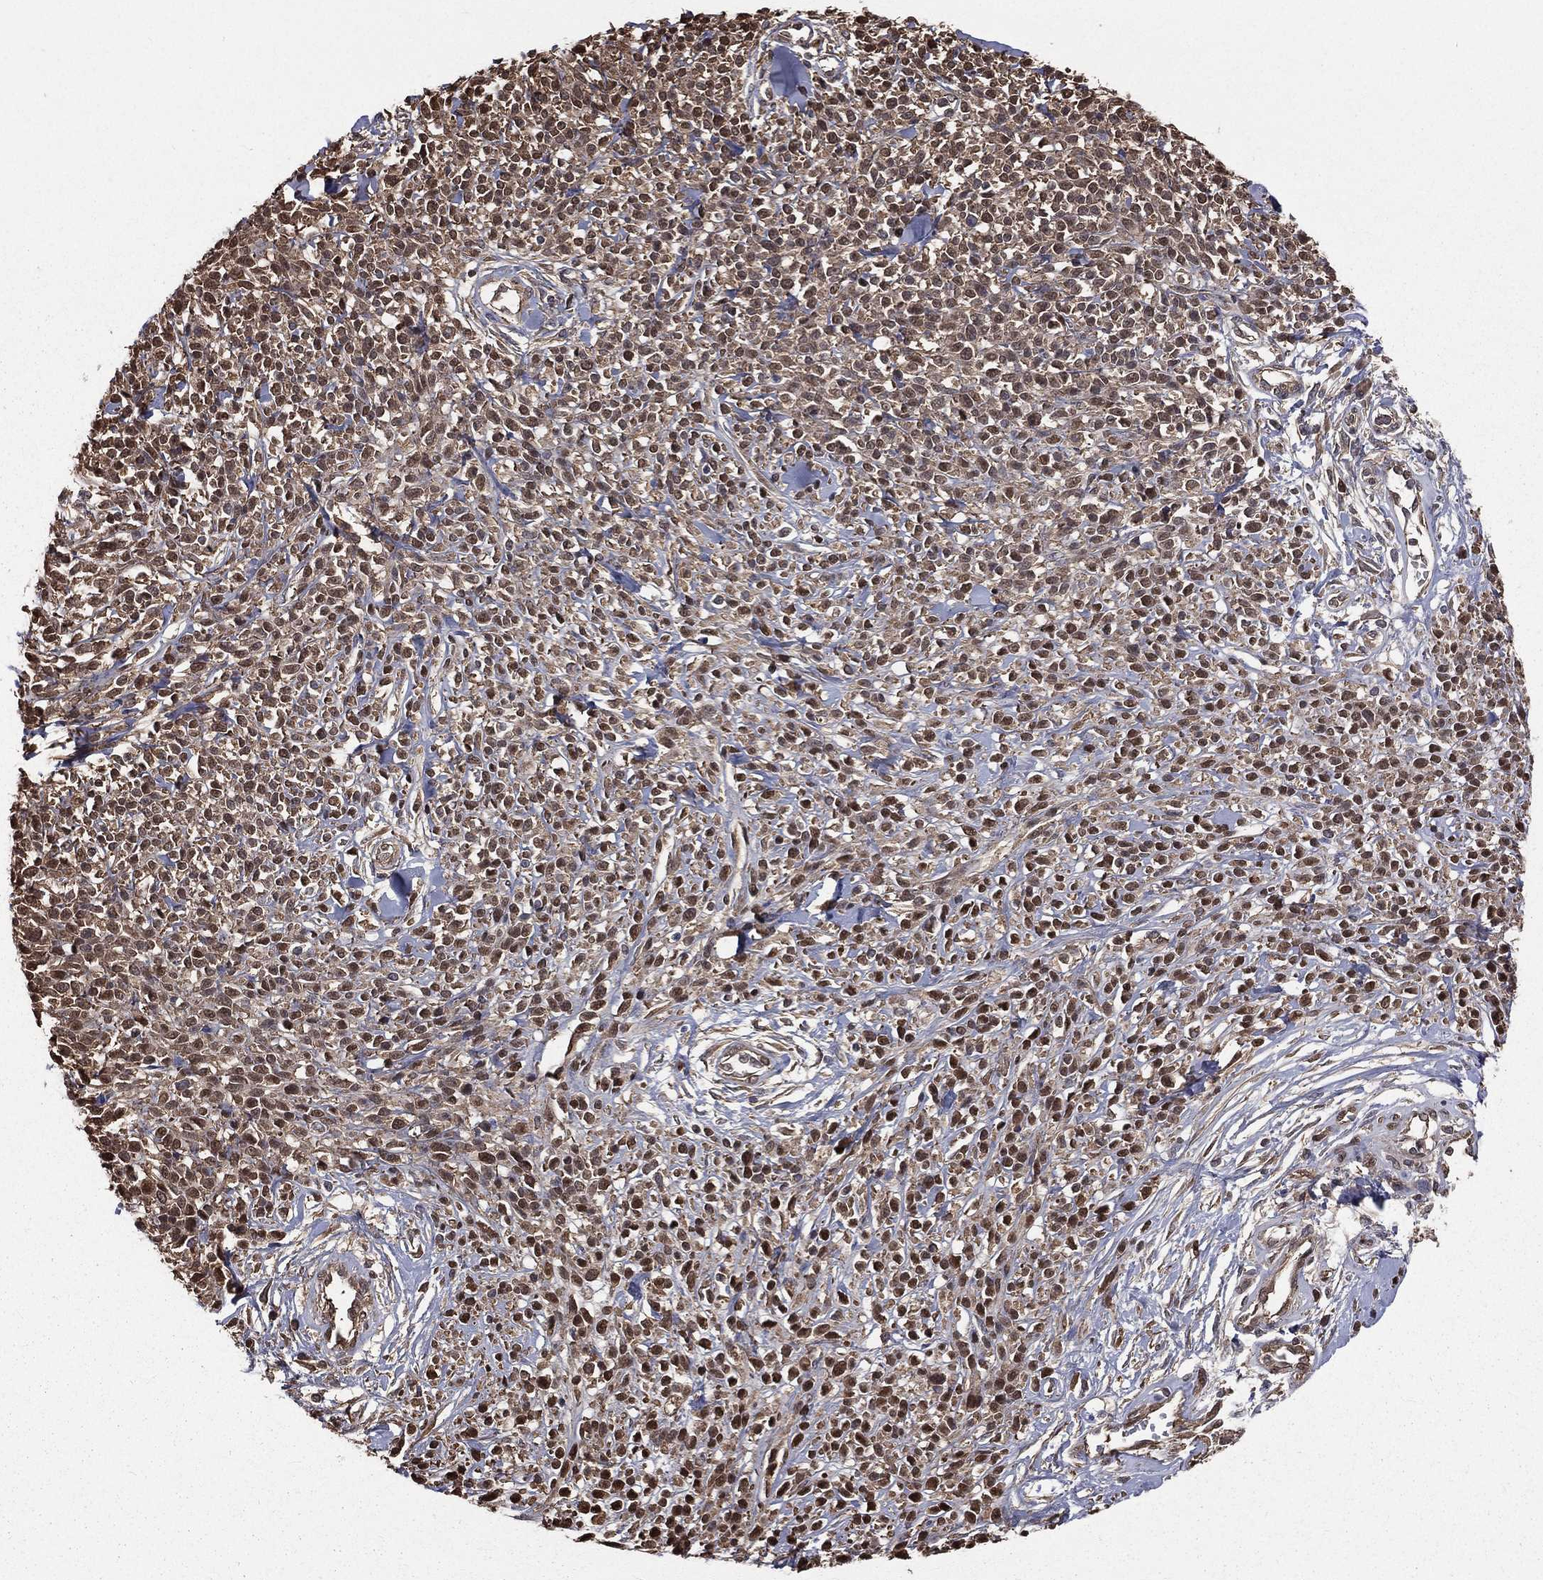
{"staining": {"intensity": "strong", "quantity": ">75%", "location": "cytoplasmic/membranous"}, "tissue": "melanoma", "cell_type": "Tumor cells", "image_type": "cancer", "snomed": [{"axis": "morphology", "description": "Malignant melanoma, NOS"}, {"axis": "topography", "description": "Skin"}, {"axis": "topography", "description": "Skin of trunk"}], "caption": "Immunohistochemistry image of neoplastic tissue: melanoma stained using immunohistochemistry (IHC) exhibits high levels of strong protein expression localized specifically in the cytoplasmic/membranous of tumor cells, appearing as a cytoplasmic/membranous brown color.", "gene": "TBC1D2", "patient": {"sex": "male", "age": 74}}